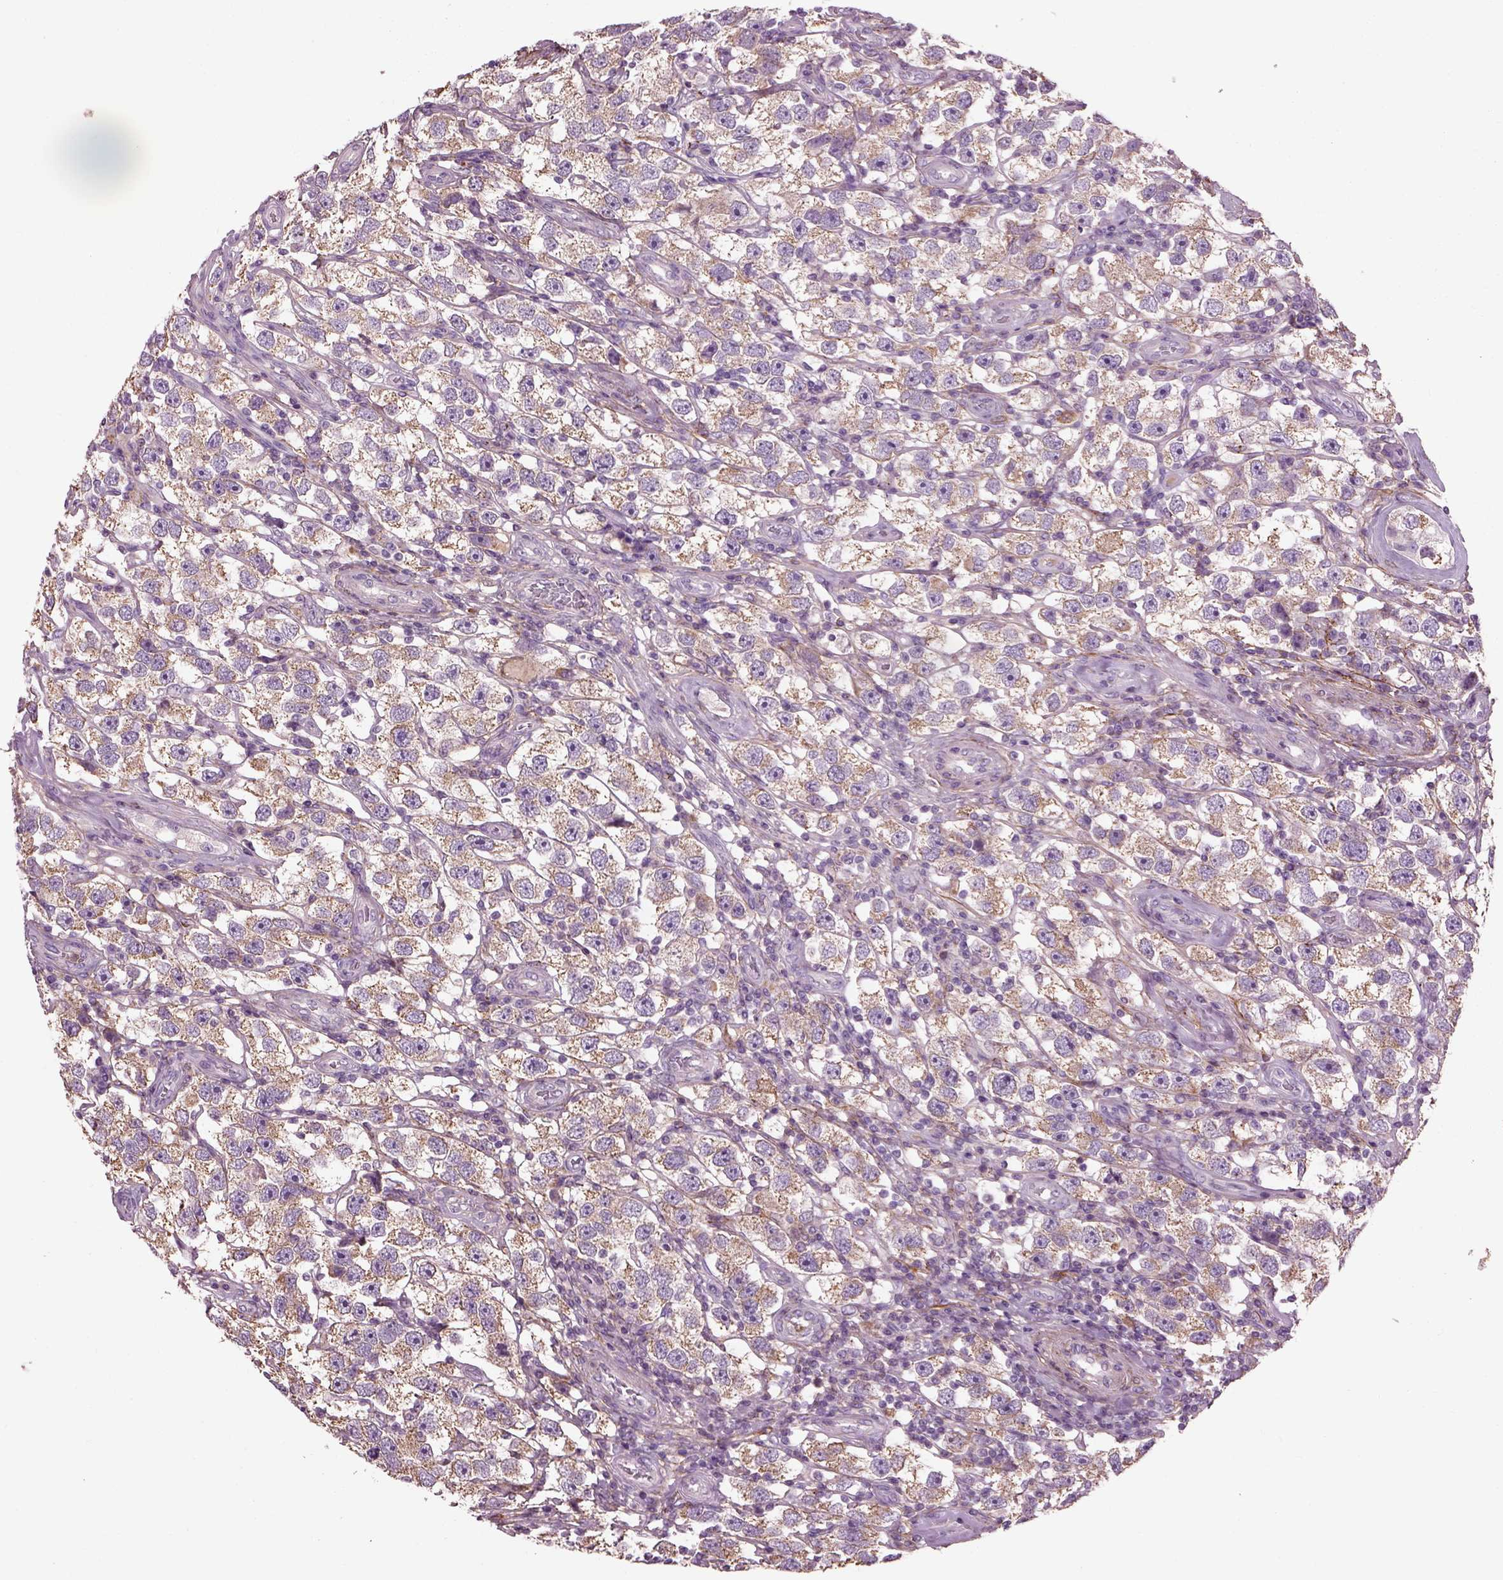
{"staining": {"intensity": "weak", "quantity": "25%-75%", "location": "cytoplasmic/membranous"}, "tissue": "testis cancer", "cell_type": "Tumor cells", "image_type": "cancer", "snomed": [{"axis": "morphology", "description": "Seminoma, NOS"}, {"axis": "topography", "description": "Testis"}], "caption": "IHC micrograph of human testis seminoma stained for a protein (brown), which reveals low levels of weak cytoplasmic/membranous positivity in about 25%-75% of tumor cells.", "gene": "EMILIN2", "patient": {"sex": "male", "age": 26}}